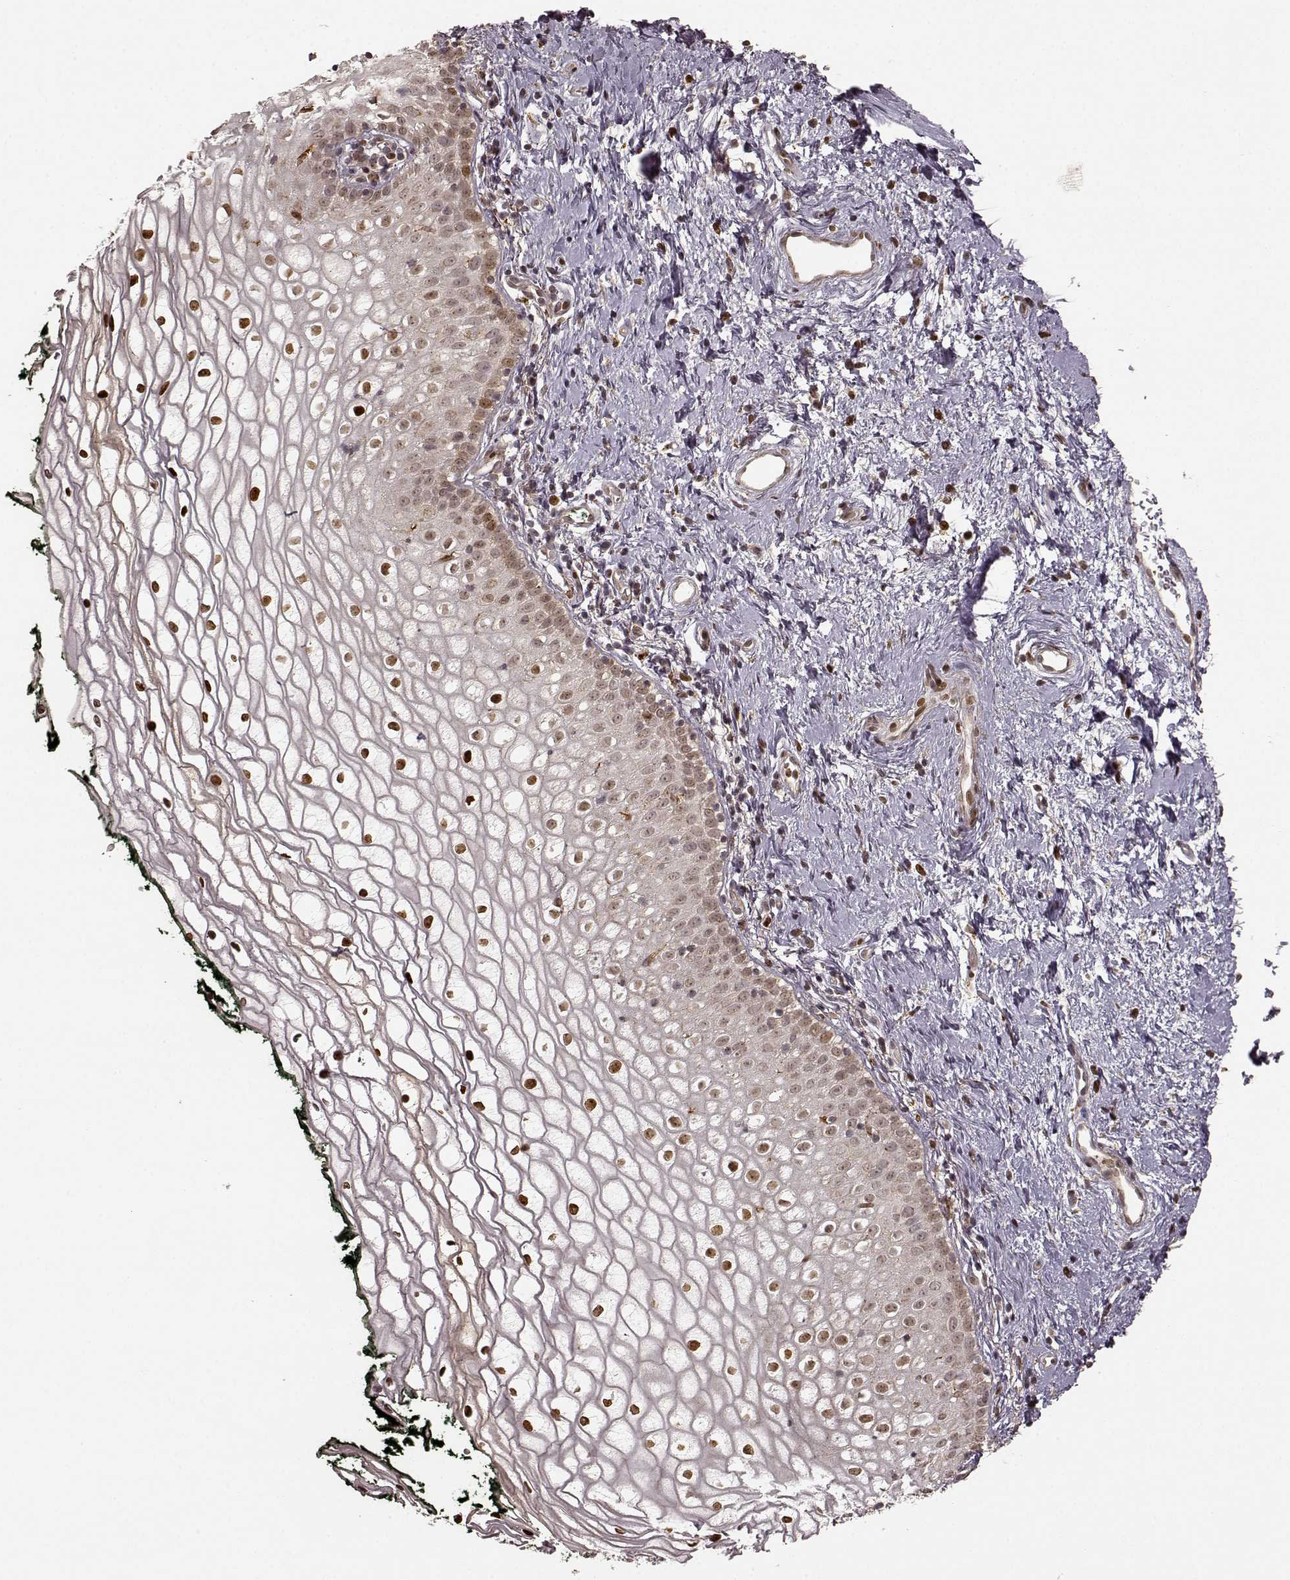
{"staining": {"intensity": "moderate", "quantity": ">75%", "location": "nuclear"}, "tissue": "vagina", "cell_type": "Squamous epithelial cells", "image_type": "normal", "snomed": [{"axis": "morphology", "description": "Normal tissue, NOS"}, {"axis": "topography", "description": "Vagina"}], "caption": "Human vagina stained for a protein (brown) exhibits moderate nuclear positive positivity in approximately >75% of squamous epithelial cells.", "gene": "SLC12A9", "patient": {"sex": "female", "age": 47}}